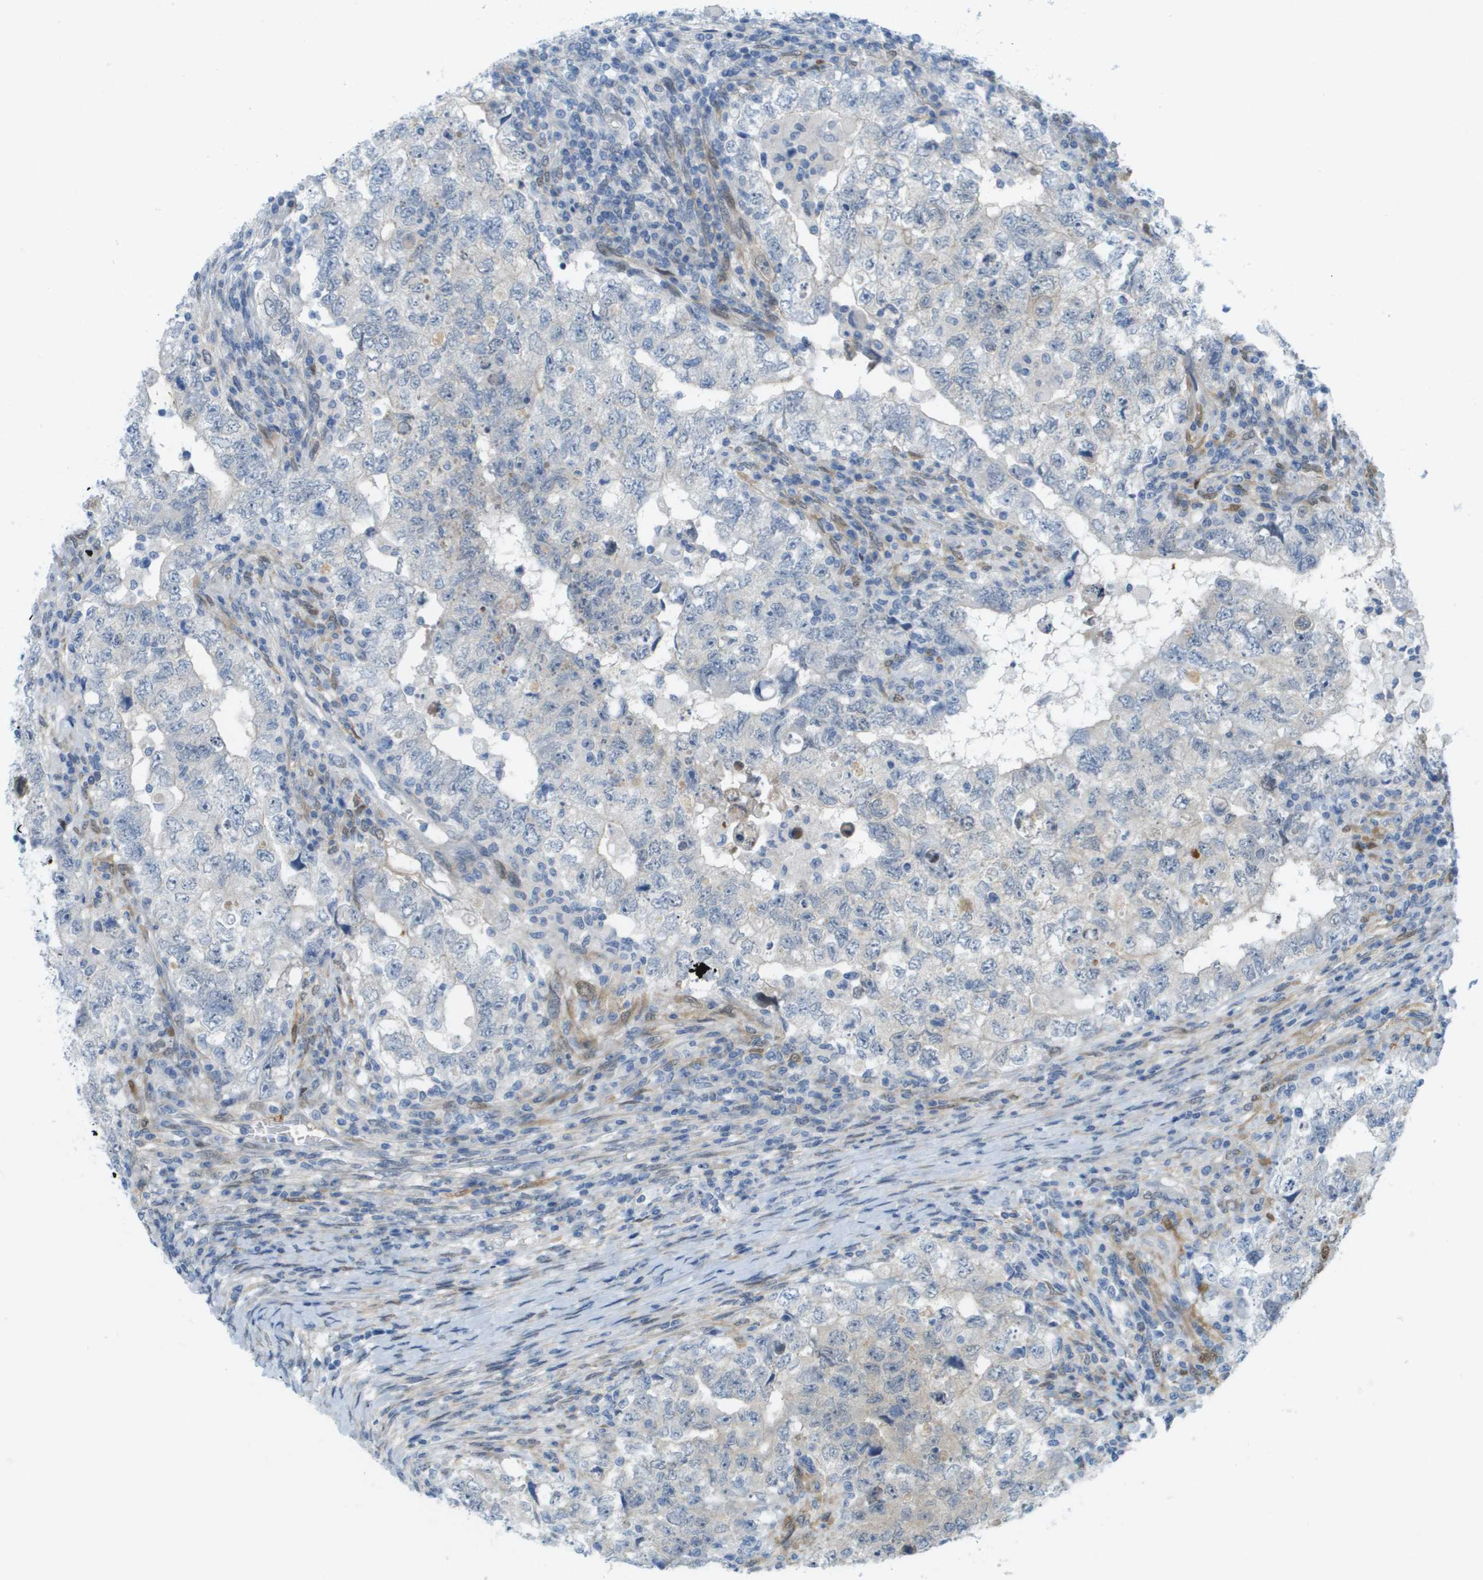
{"staining": {"intensity": "negative", "quantity": "none", "location": "none"}, "tissue": "testis cancer", "cell_type": "Tumor cells", "image_type": "cancer", "snomed": [{"axis": "morphology", "description": "Carcinoma, Embryonal, NOS"}, {"axis": "topography", "description": "Testis"}], "caption": "Immunohistochemistry histopathology image of neoplastic tissue: testis cancer (embryonal carcinoma) stained with DAB displays no significant protein positivity in tumor cells.", "gene": "CUL9", "patient": {"sex": "male", "age": 36}}